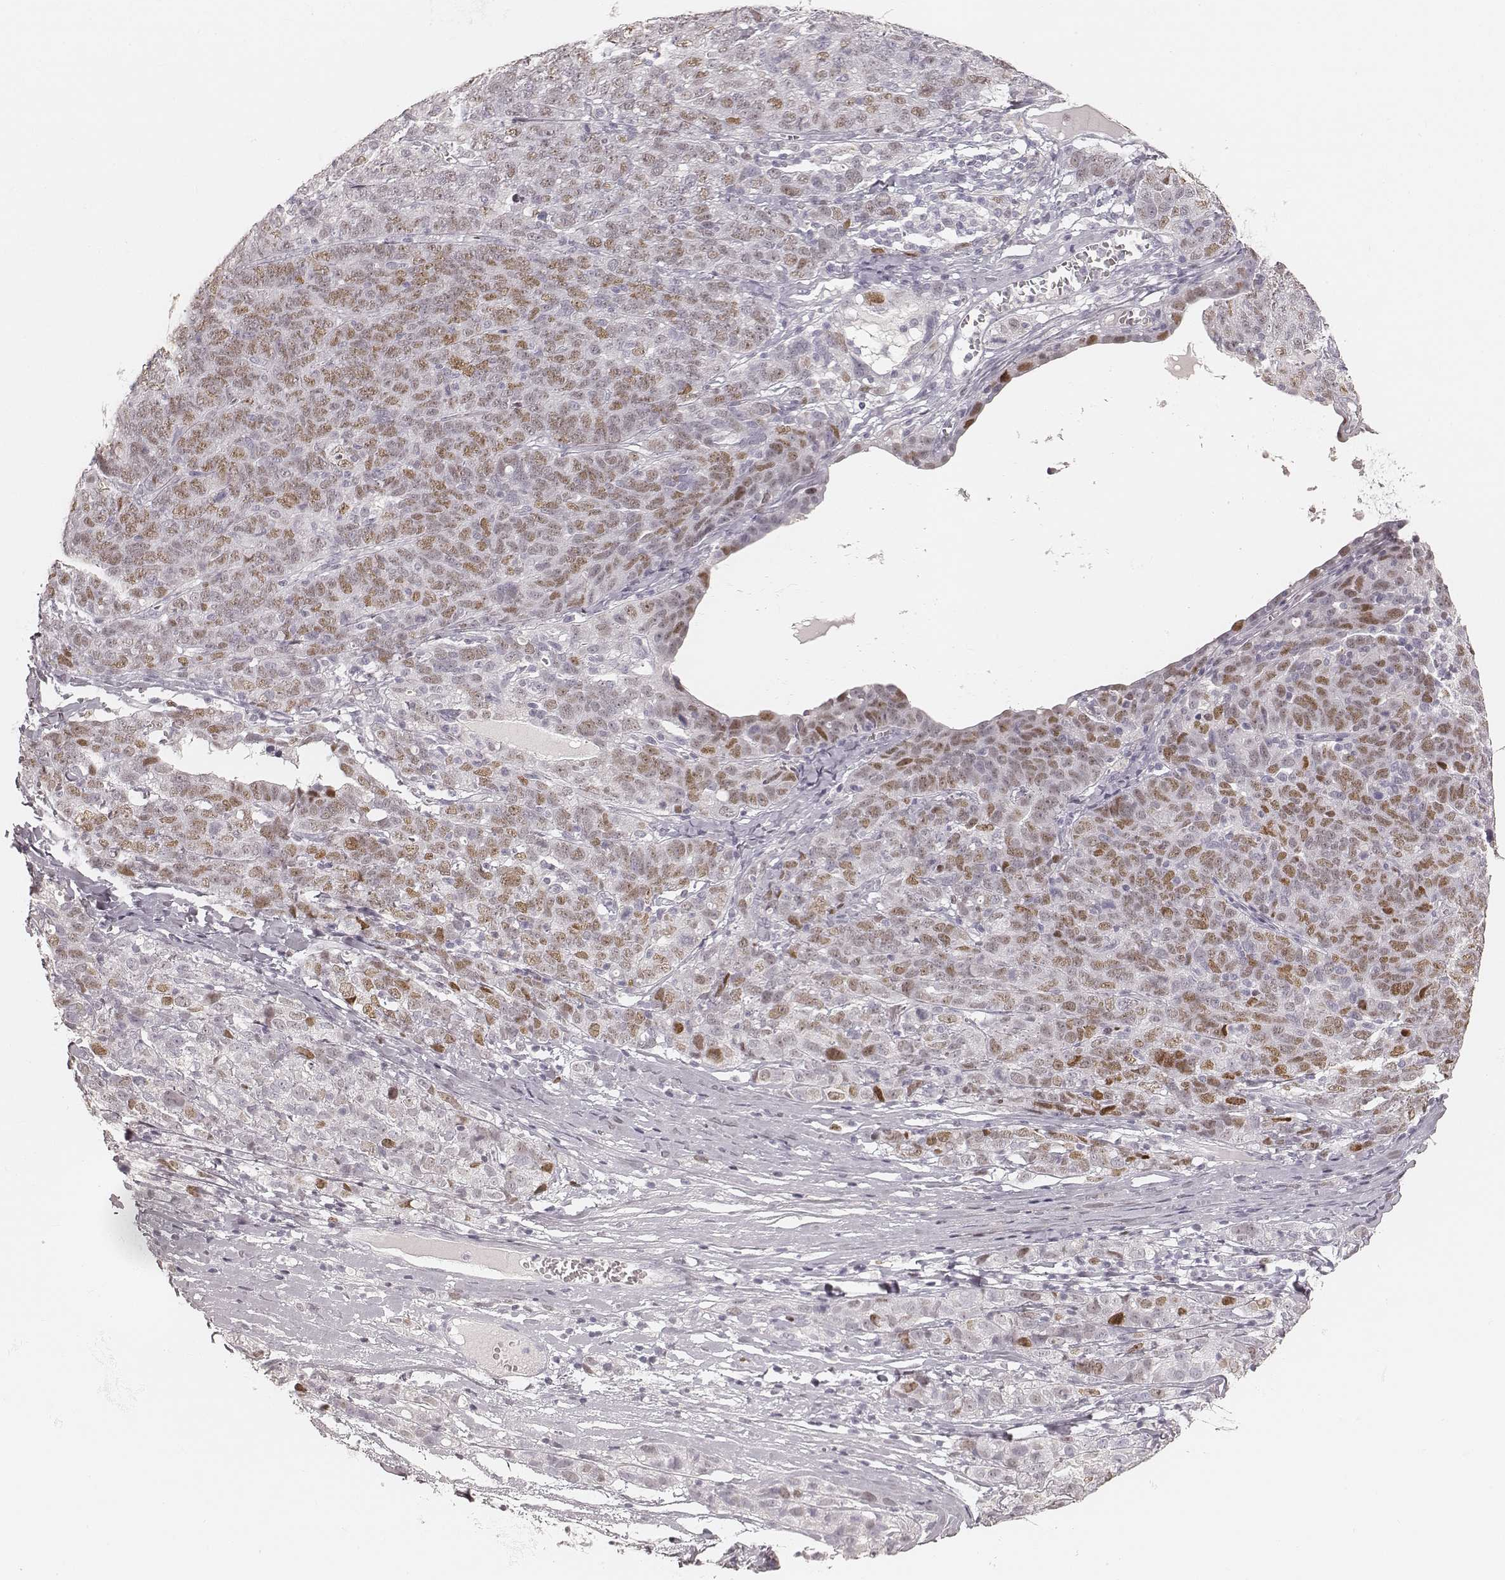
{"staining": {"intensity": "weak", "quantity": "25%-75%", "location": "cytoplasmic/membranous"}, "tissue": "ovarian cancer", "cell_type": "Tumor cells", "image_type": "cancer", "snomed": [{"axis": "morphology", "description": "Cystadenocarcinoma, serous, NOS"}, {"axis": "topography", "description": "Ovary"}], "caption": "Protein staining demonstrates weak cytoplasmic/membranous positivity in about 25%-75% of tumor cells in serous cystadenocarcinoma (ovarian). Nuclei are stained in blue.", "gene": "TEX37", "patient": {"sex": "female", "age": 71}}